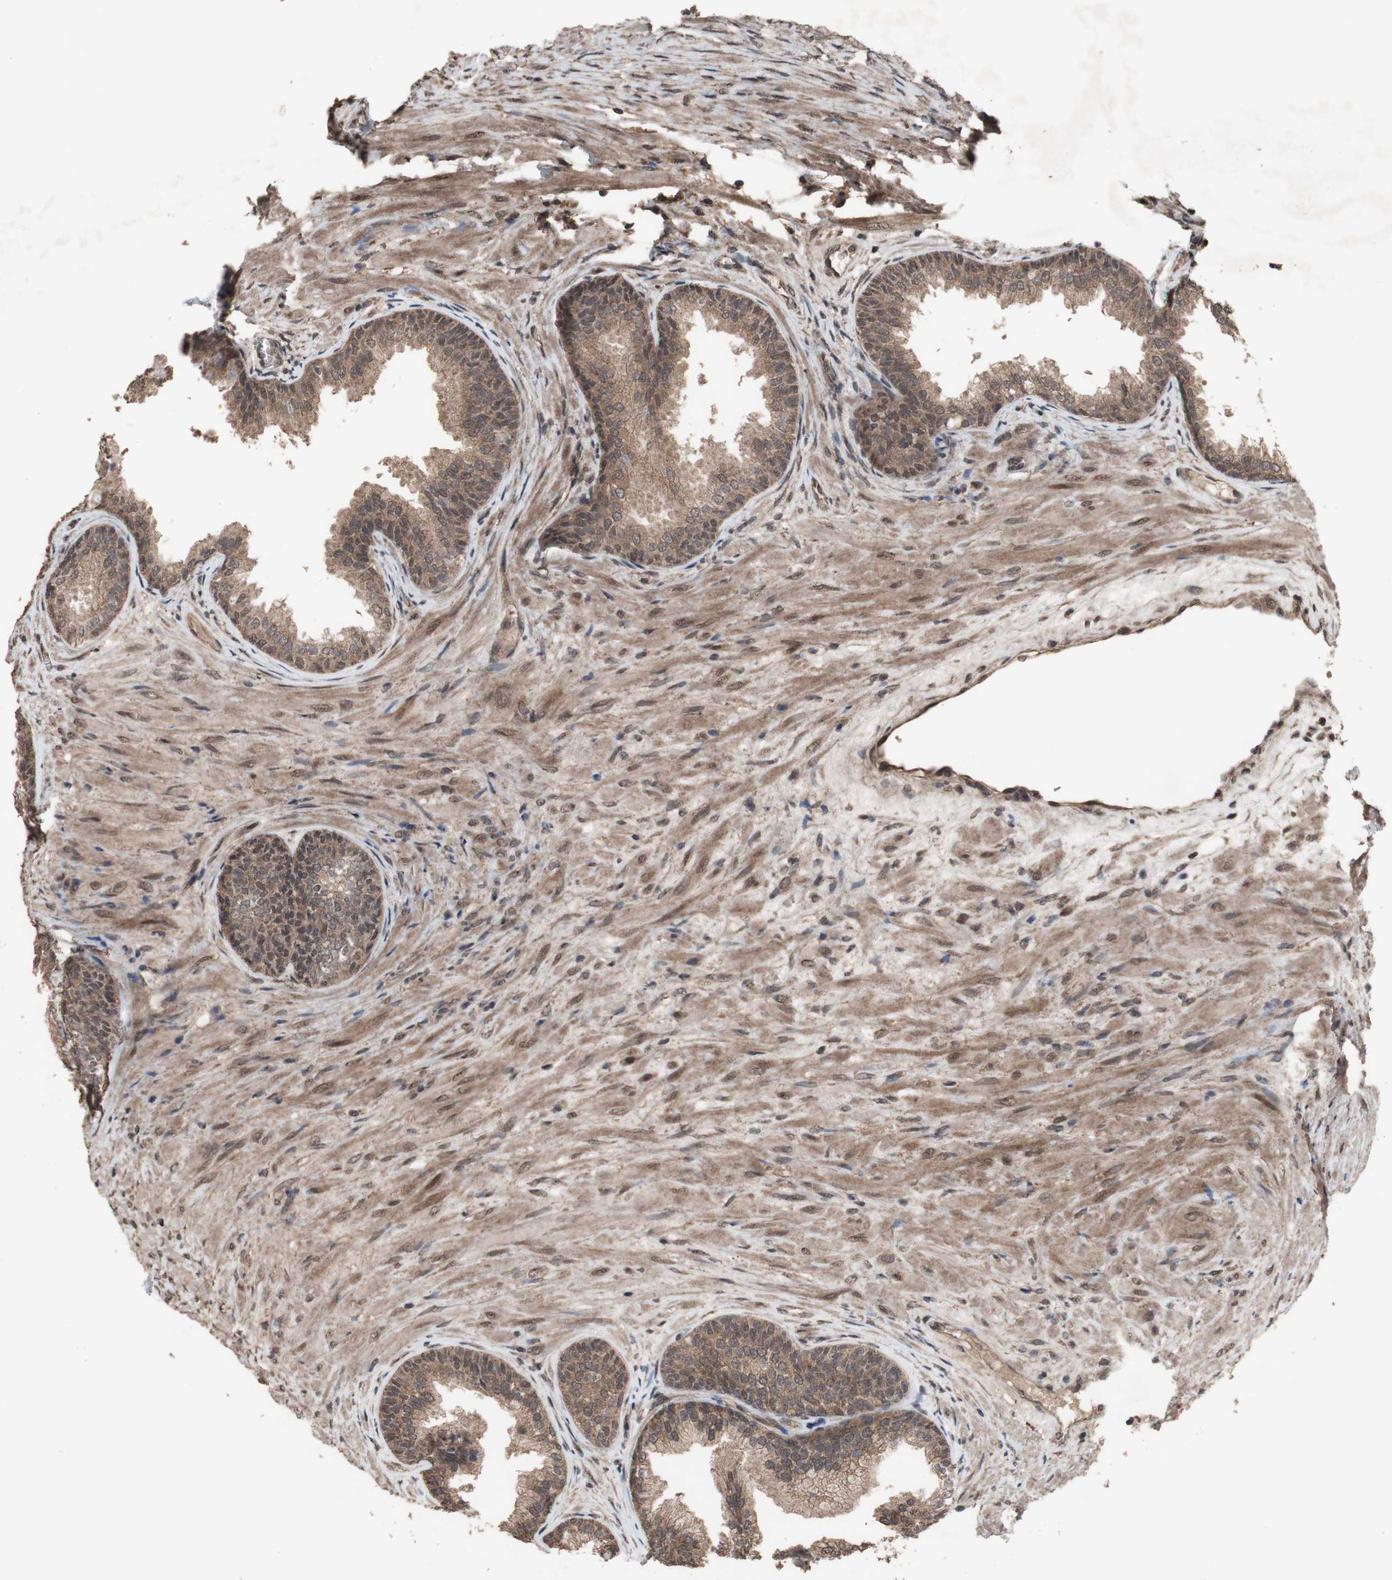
{"staining": {"intensity": "moderate", "quantity": ">75%", "location": "cytoplasmic/membranous"}, "tissue": "prostate", "cell_type": "Glandular cells", "image_type": "normal", "snomed": [{"axis": "morphology", "description": "Normal tissue, NOS"}, {"axis": "topography", "description": "Prostate"}], "caption": "The micrograph exhibits staining of normal prostate, revealing moderate cytoplasmic/membranous protein expression (brown color) within glandular cells. The staining was performed using DAB, with brown indicating positive protein expression. Nuclei are stained blue with hematoxylin.", "gene": "KANSL1", "patient": {"sex": "male", "age": 76}}